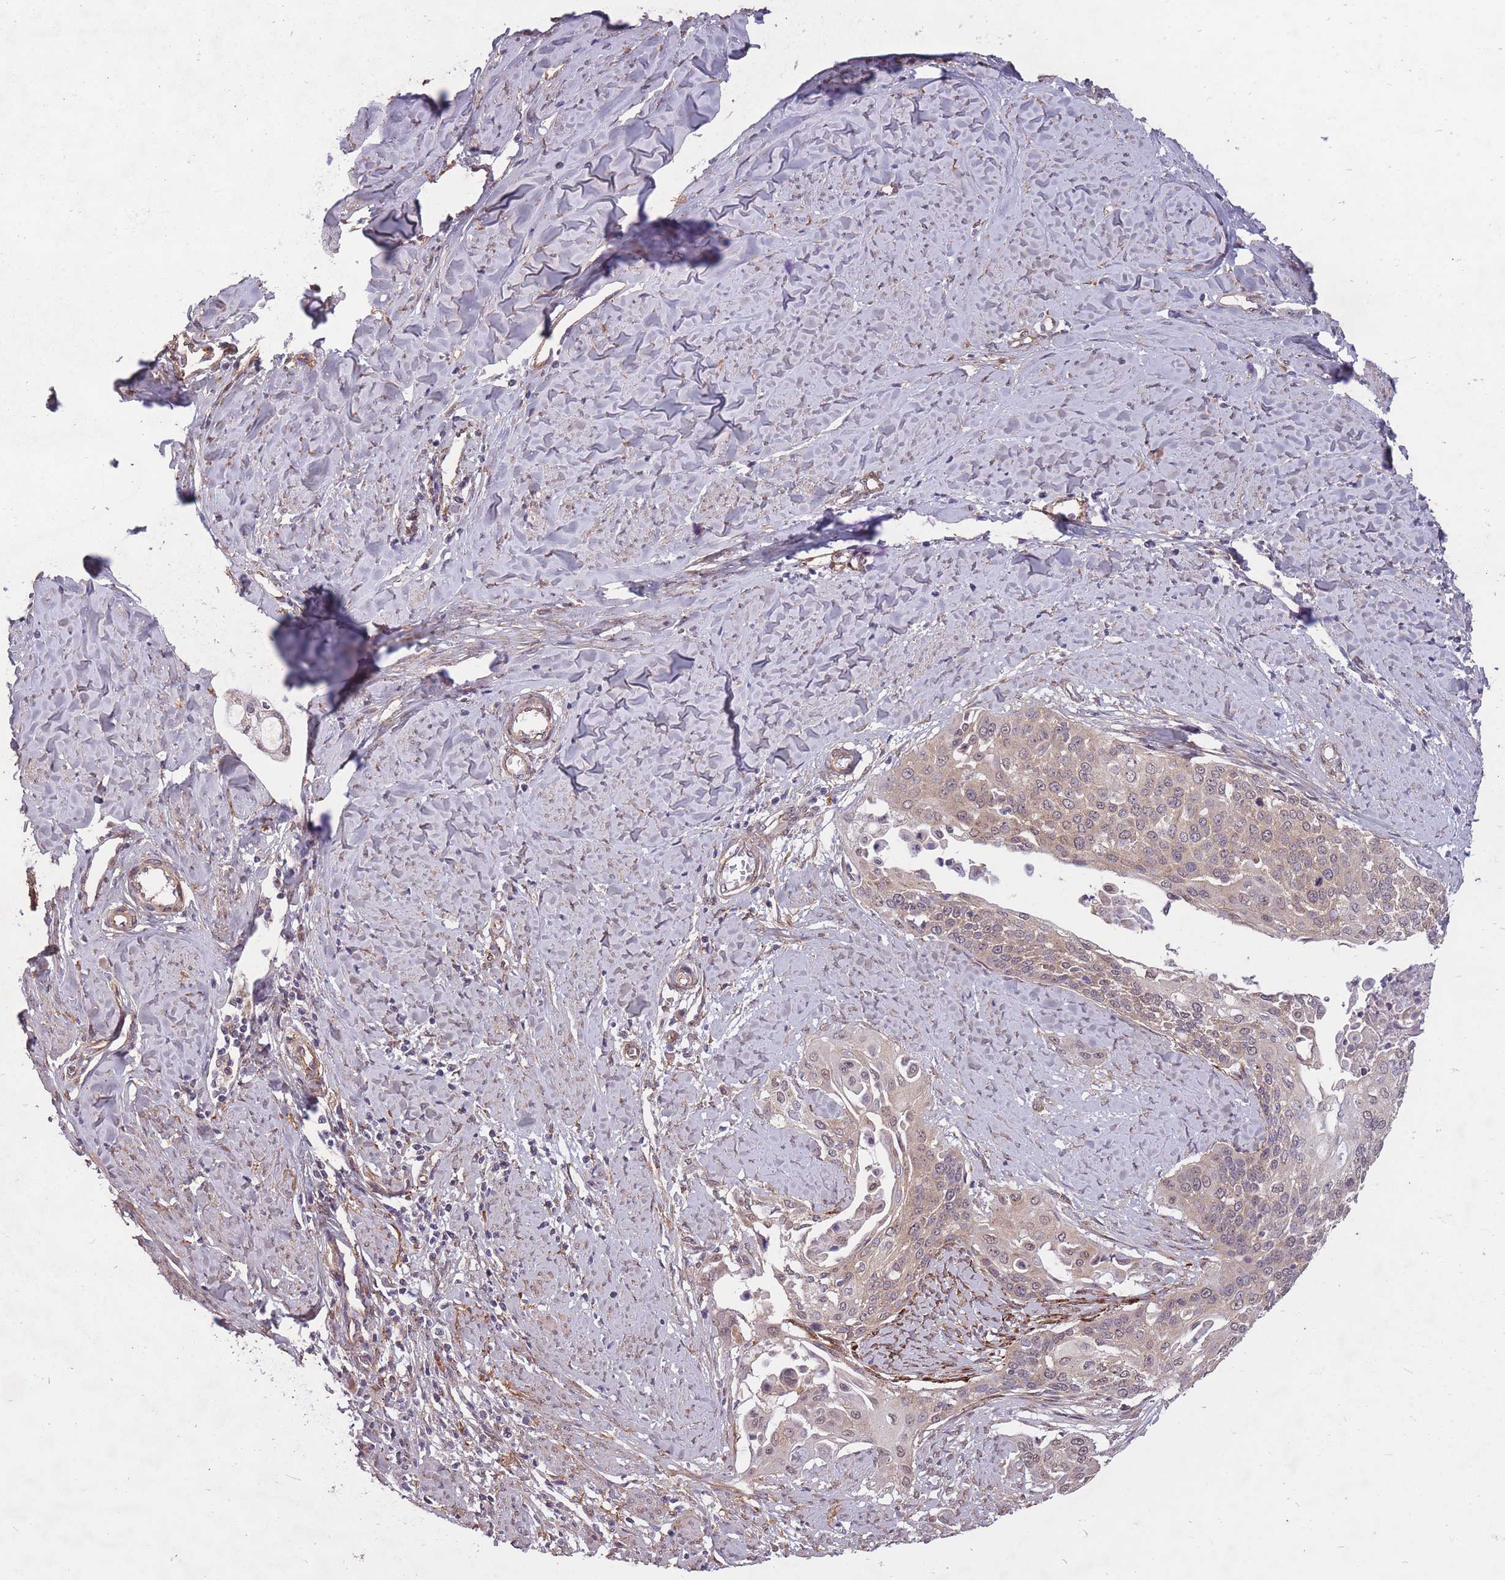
{"staining": {"intensity": "weak", "quantity": ">75%", "location": "cytoplasmic/membranous"}, "tissue": "cervical cancer", "cell_type": "Tumor cells", "image_type": "cancer", "snomed": [{"axis": "morphology", "description": "Squamous cell carcinoma, NOS"}, {"axis": "topography", "description": "Cervix"}], "caption": "Weak cytoplasmic/membranous expression is present in about >75% of tumor cells in squamous cell carcinoma (cervical).", "gene": "DYNC1LI2", "patient": {"sex": "female", "age": 44}}